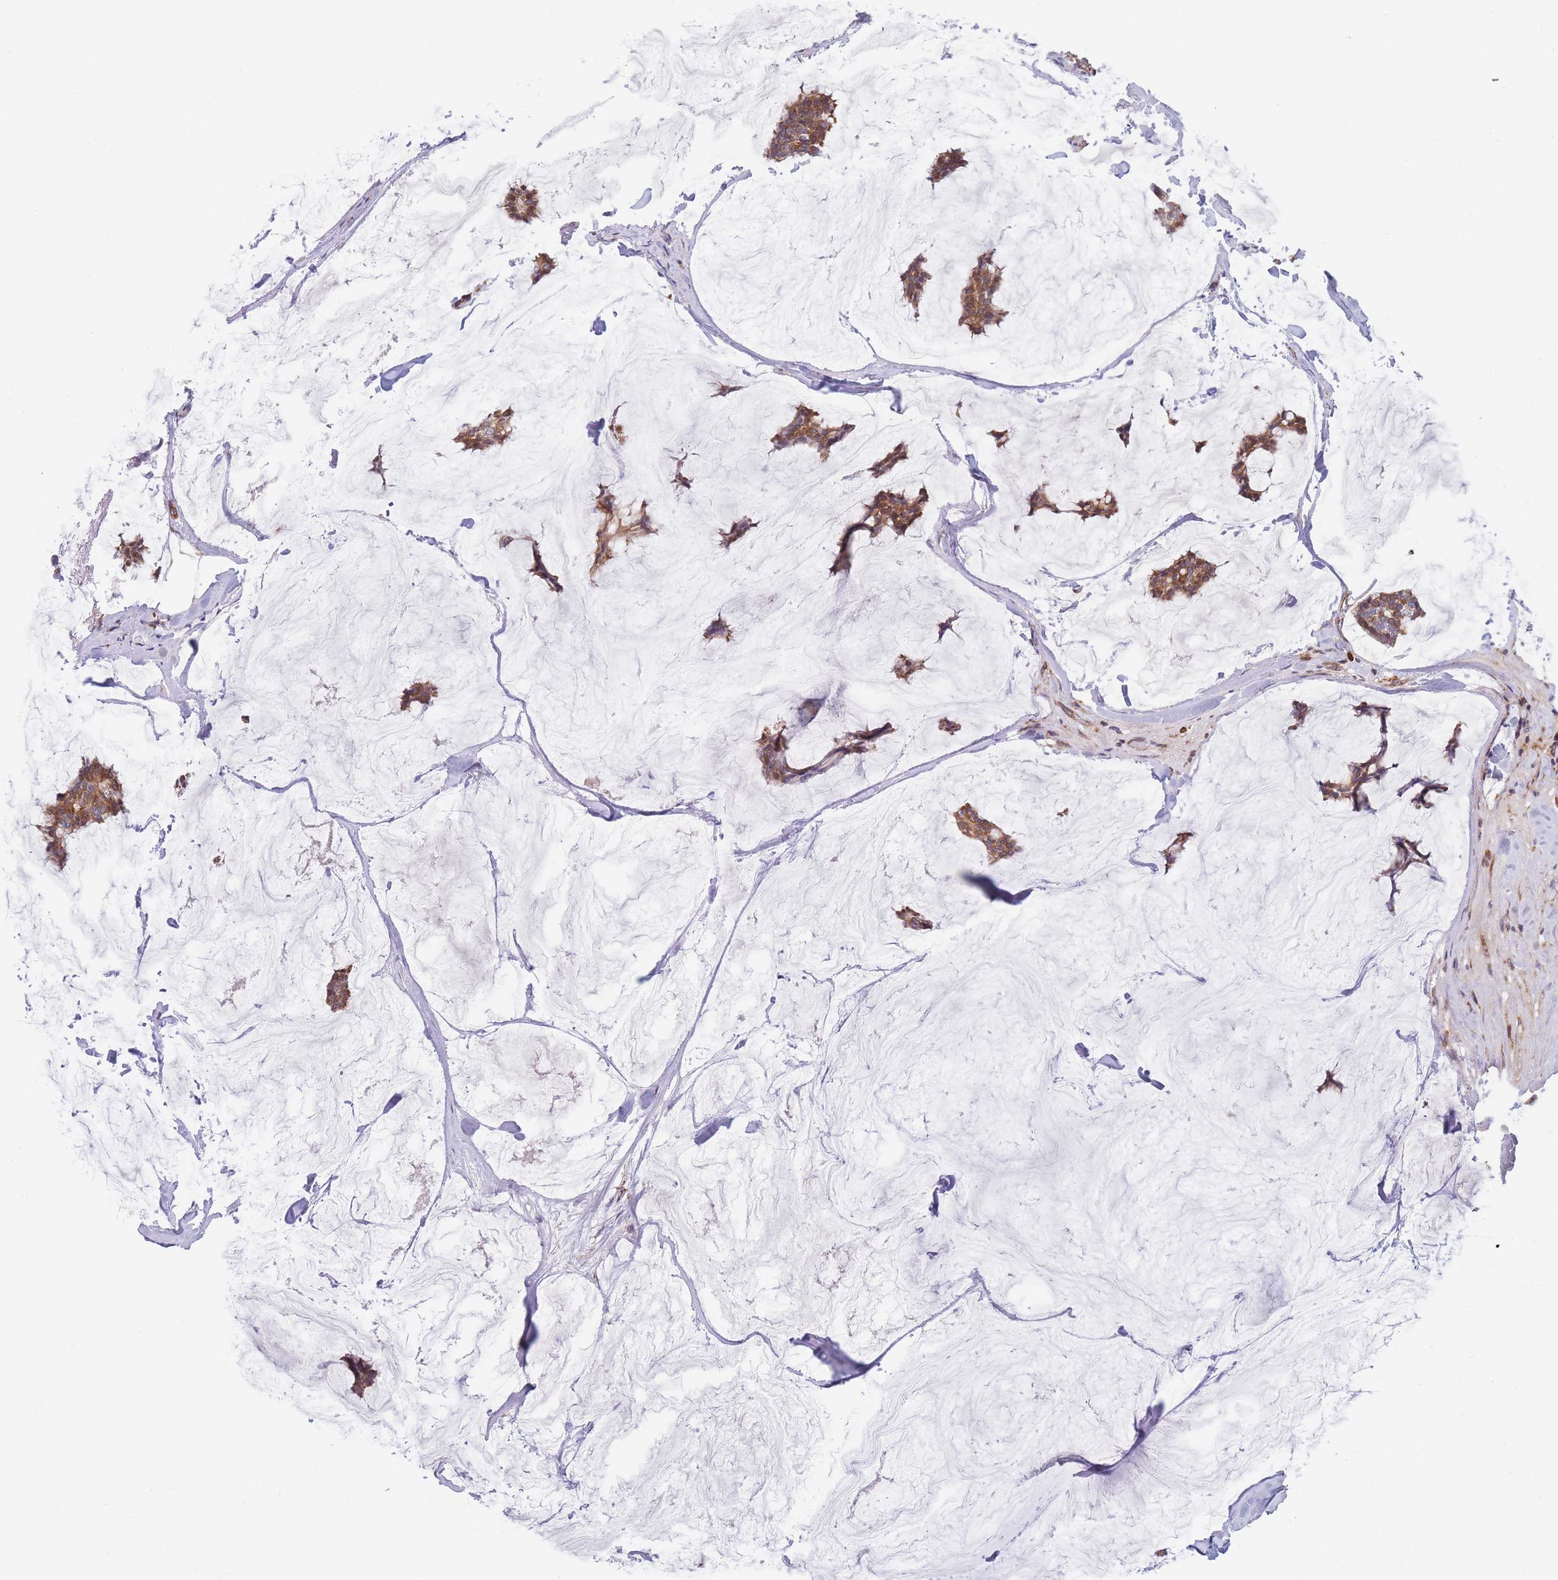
{"staining": {"intensity": "moderate", "quantity": ">75%", "location": "cytoplasmic/membranous"}, "tissue": "breast cancer", "cell_type": "Tumor cells", "image_type": "cancer", "snomed": [{"axis": "morphology", "description": "Duct carcinoma"}, {"axis": "topography", "description": "Breast"}], "caption": "Immunohistochemistry staining of breast cancer (infiltrating ductal carcinoma), which reveals medium levels of moderate cytoplasmic/membranous staining in approximately >75% of tumor cells indicating moderate cytoplasmic/membranous protein positivity. The staining was performed using DAB (3,3'-diaminobenzidine) (brown) for protein detection and nuclei were counterstained in hematoxylin (blue).", "gene": "TMEM131L", "patient": {"sex": "female", "age": 93}}